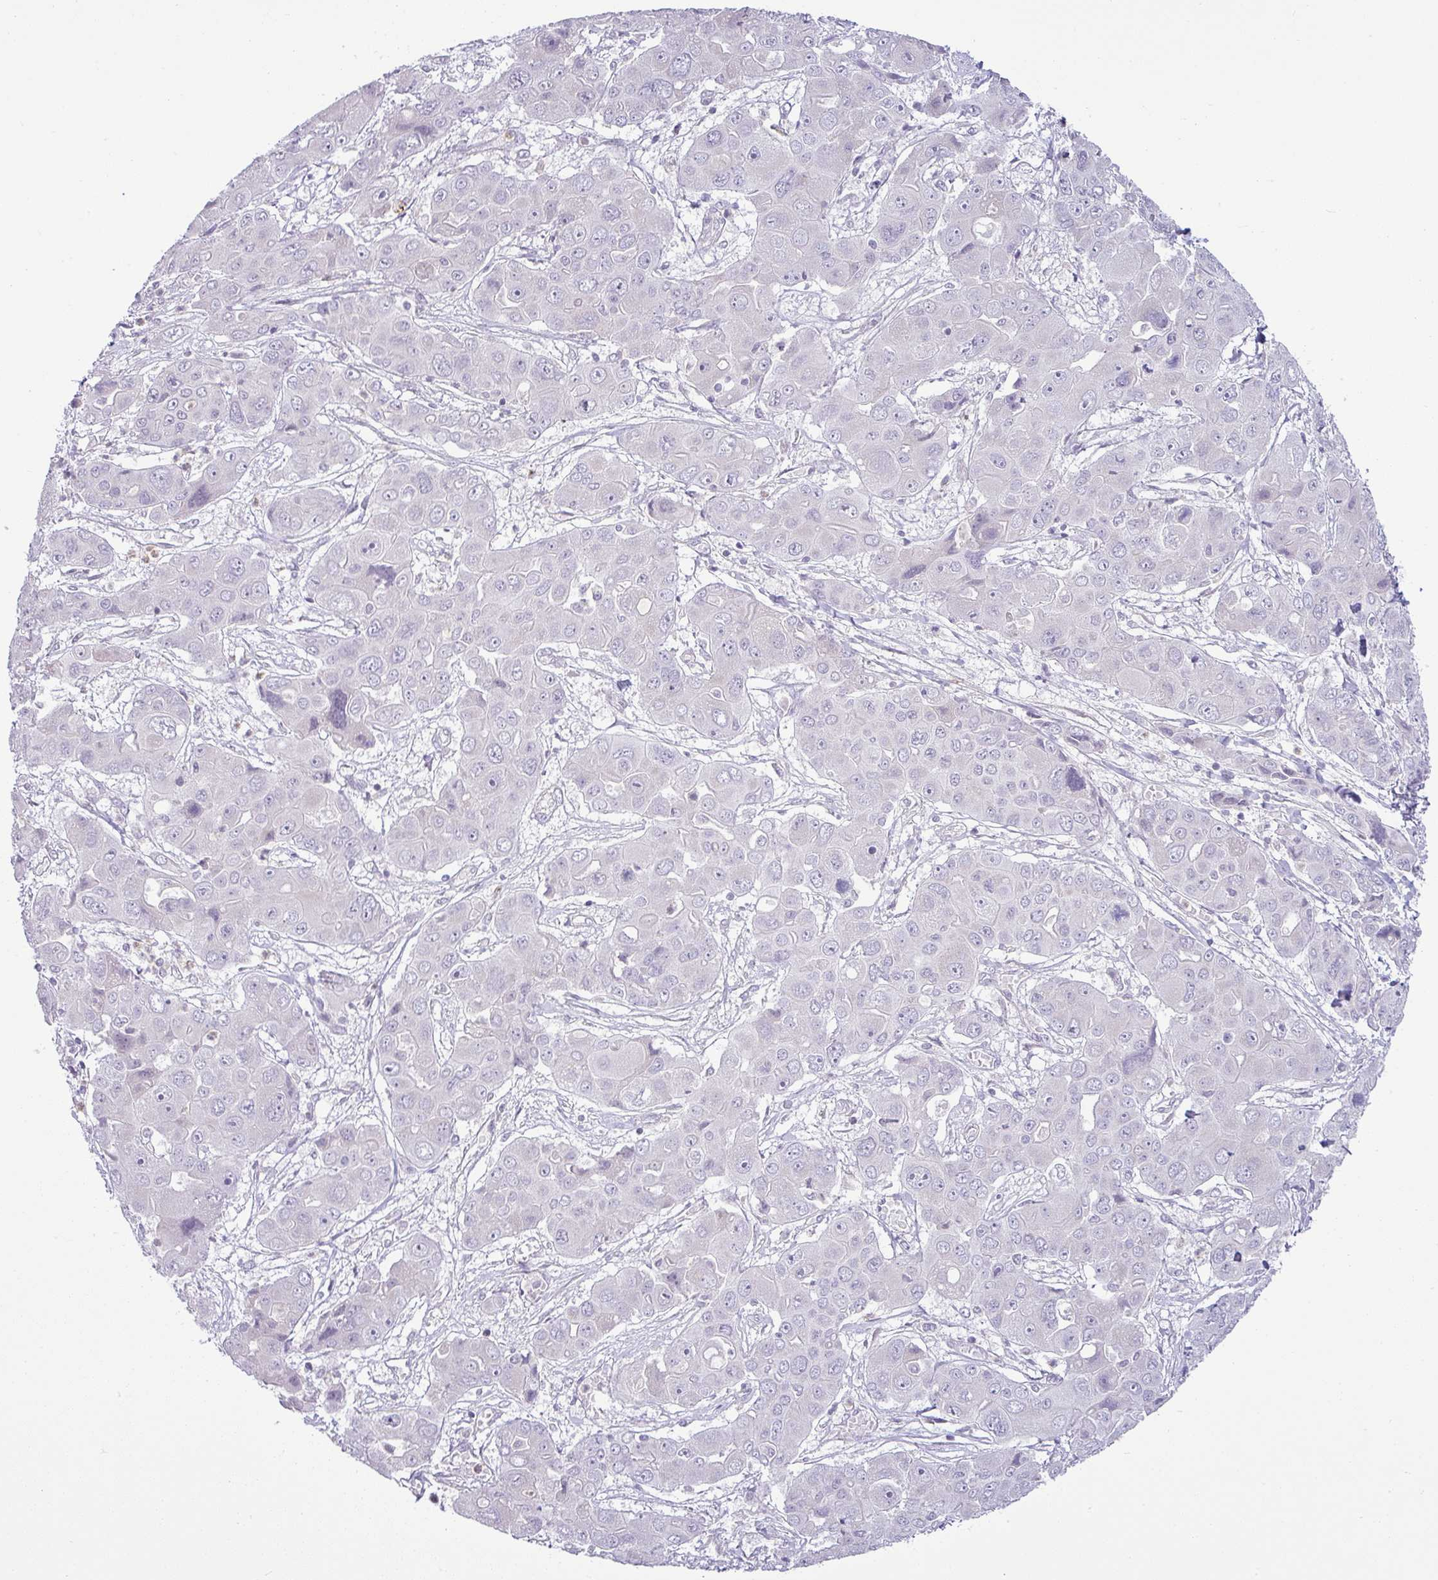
{"staining": {"intensity": "negative", "quantity": "none", "location": "none"}, "tissue": "liver cancer", "cell_type": "Tumor cells", "image_type": "cancer", "snomed": [{"axis": "morphology", "description": "Cholangiocarcinoma"}, {"axis": "topography", "description": "Liver"}], "caption": "This is an immunohistochemistry photomicrograph of human cholangiocarcinoma (liver). There is no expression in tumor cells.", "gene": "HBEGF", "patient": {"sex": "male", "age": 67}}